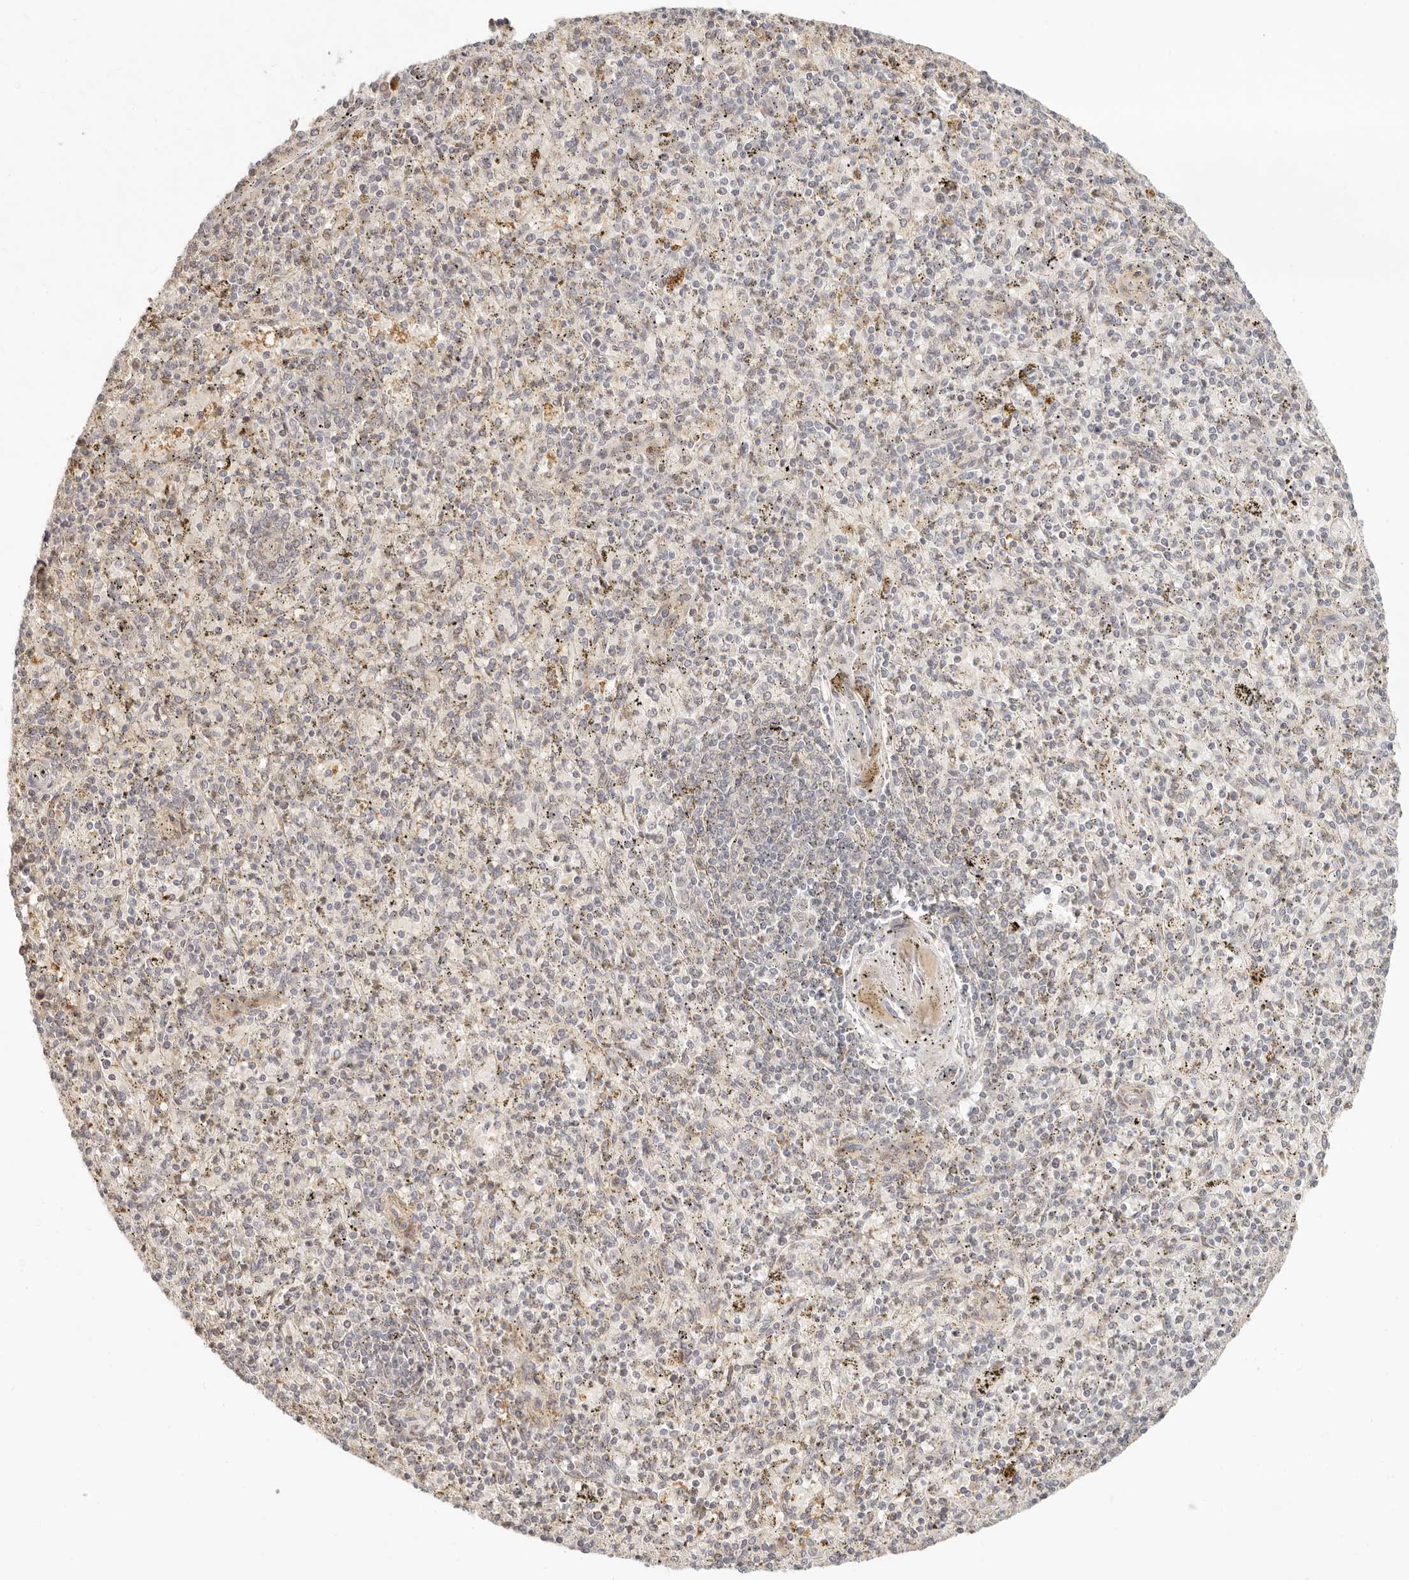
{"staining": {"intensity": "weak", "quantity": "<25%", "location": "cytoplasmic/membranous"}, "tissue": "spleen", "cell_type": "Cells in red pulp", "image_type": "normal", "snomed": [{"axis": "morphology", "description": "Normal tissue, NOS"}, {"axis": "topography", "description": "Spleen"}], "caption": "An immunohistochemistry (IHC) histopathology image of unremarkable spleen is shown. There is no staining in cells in red pulp of spleen.", "gene": "FAM20B", "patient": {"sex": "male", "age": 72}}